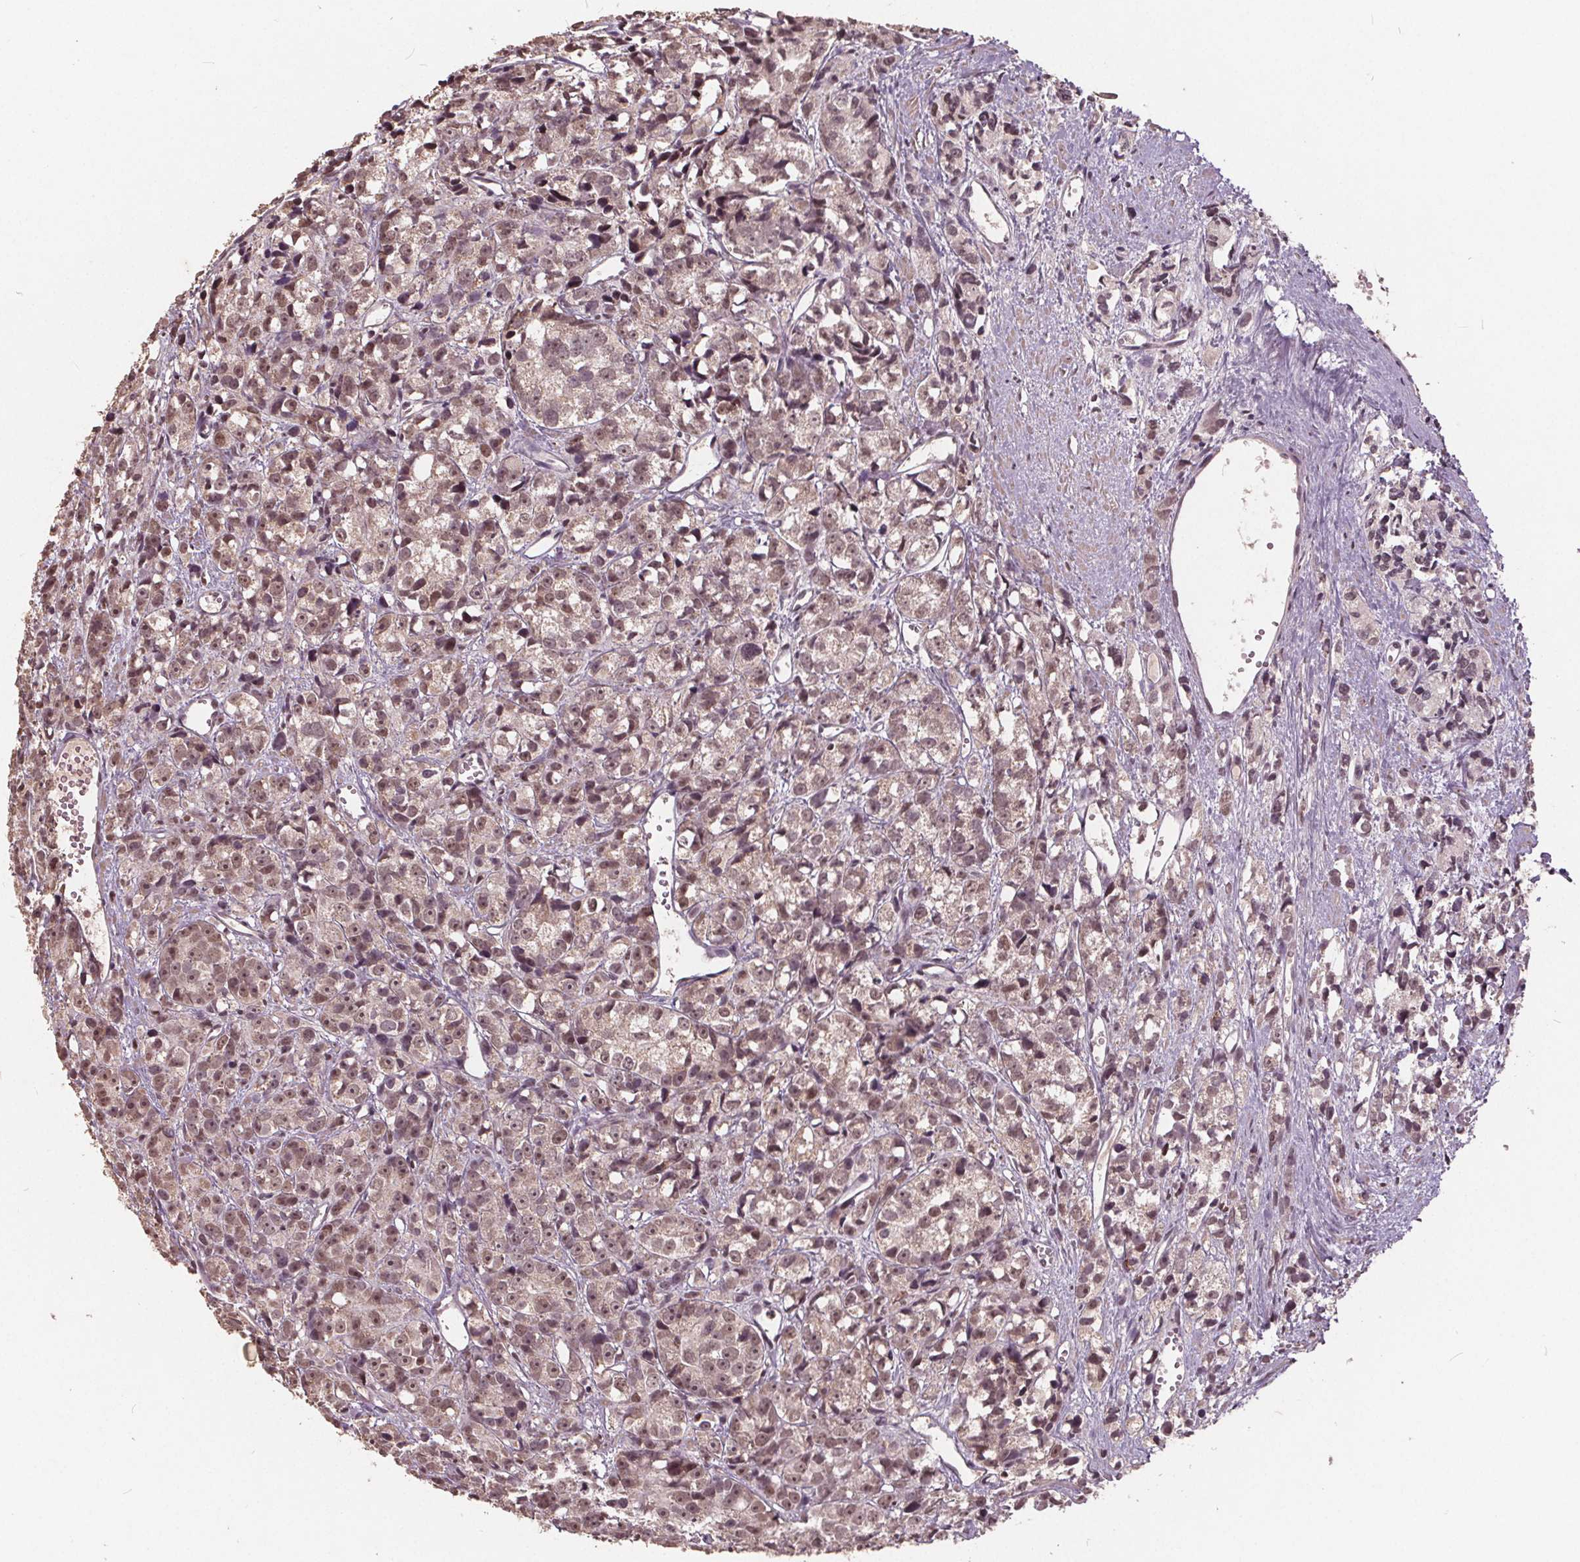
{"staining": {"intensity": "moderate", "quantity": ">75%", "location": "nuclear"}, "tissue": "prostate cancer", "cell_type": "Tumor cells", "image_type": "cancer", "snomed": [{"axis": "morphology", "description": "Adenocarcinoma, High grade"}, {"axis": "topography", "description": "Prostate"}], "caption": "Protein staining exhibits moderate nuclear expression in about >75% of tumor cells in prostate cancer (adenocarcinoma (high-grade)).", "gene": "DNMT3B", "patient": {"sex": "male", "age": 77}}